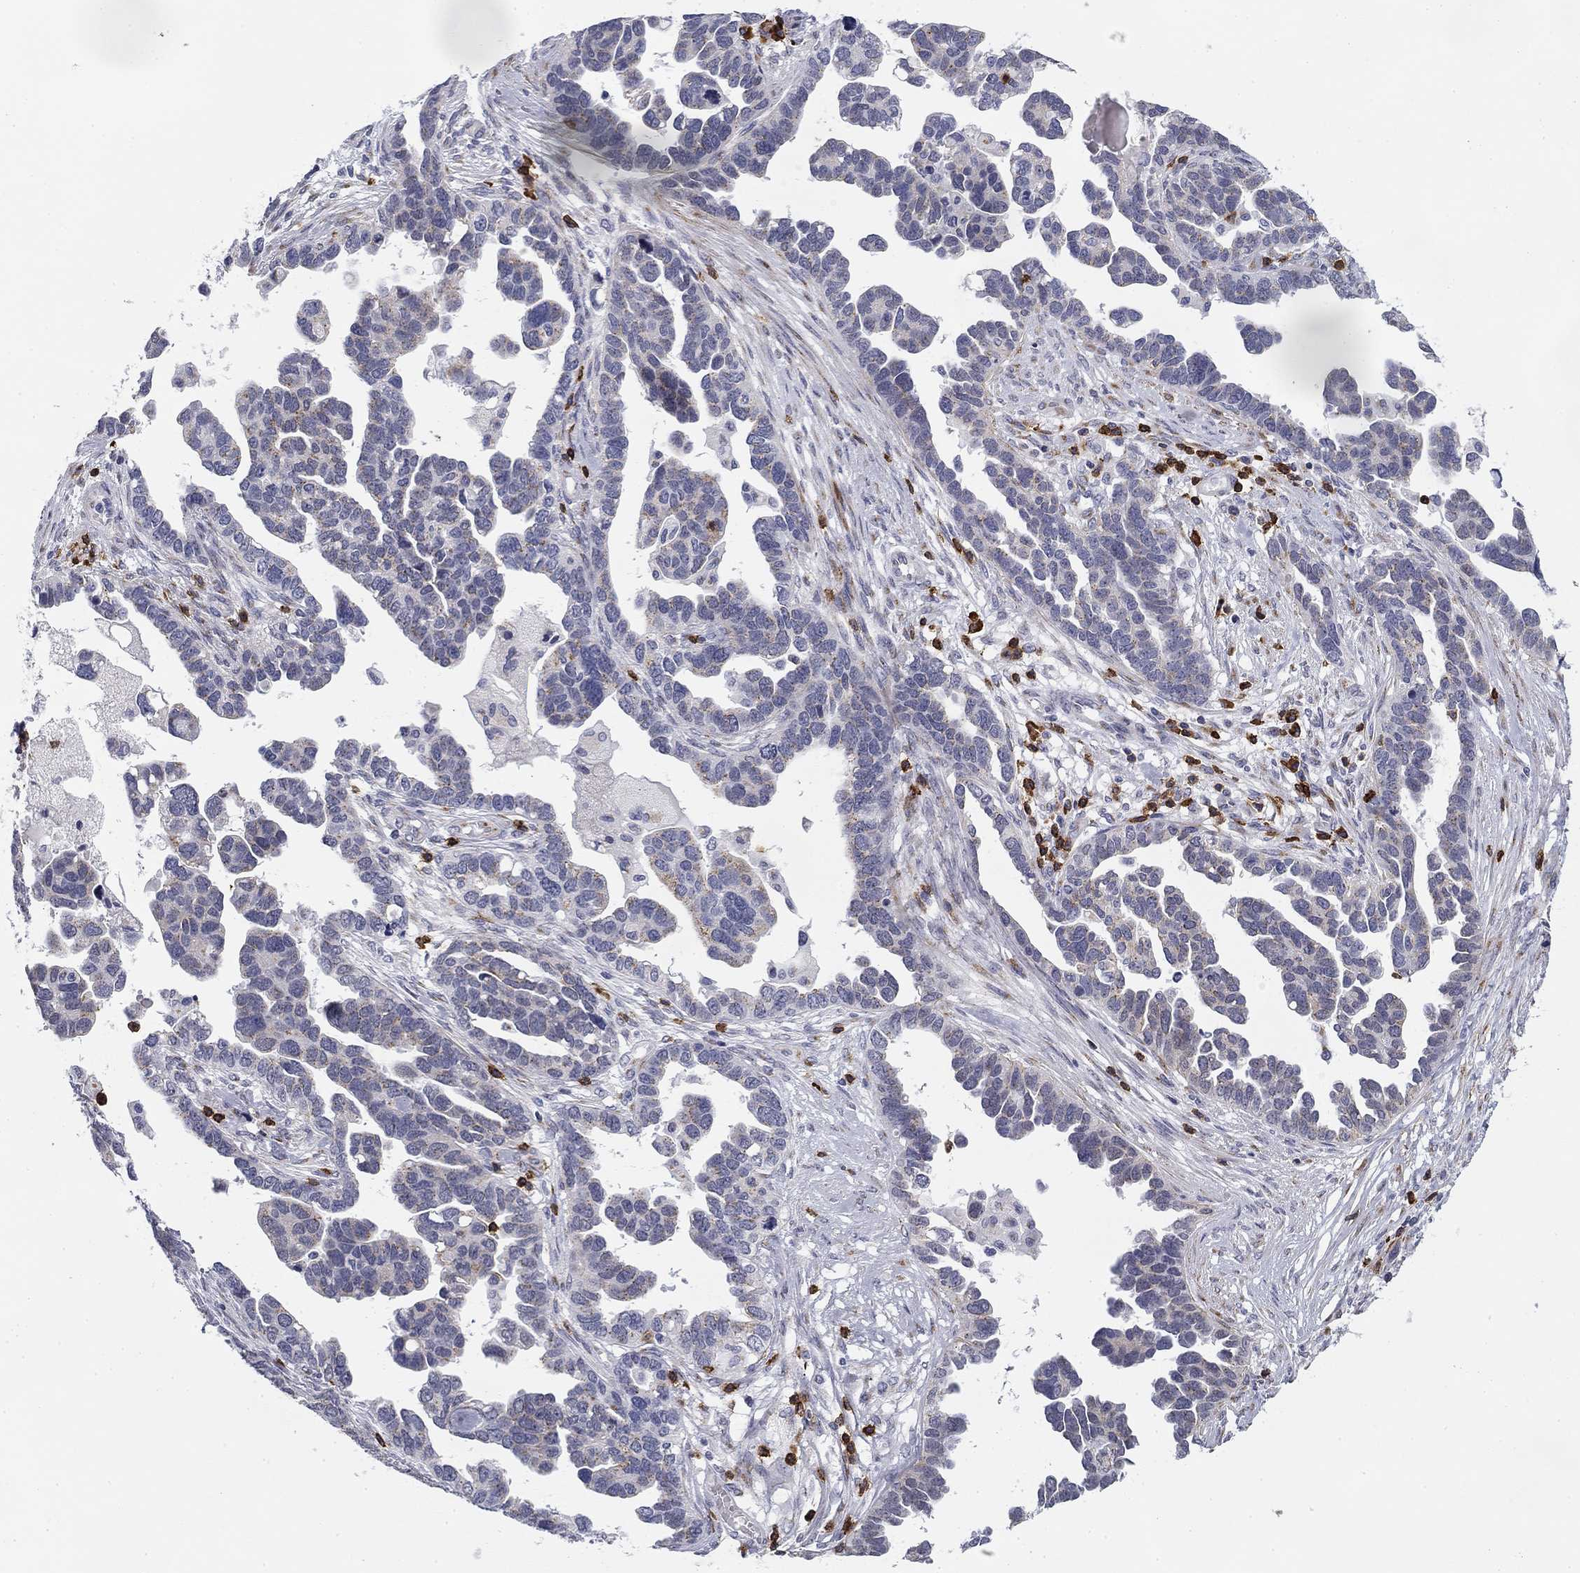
{"staining": {"intensity": "negative", "quantity": "none", "location": "none"}, "tissue": "ovarian cancer", "cell_type": "Tumor cells", "image_type": "cancer", "snomed": [{"axis": "morphology", "description": "Cystadenocarcinoma, serous, NOS"}, {"axis": "topography", "description": "Ovary"}], "caption": "Protein analysis of ovarian cancer exhibits no significant staining in tumor cells.", "gene": "TRAT1", "patient": {"sex": "female", "age": 54}}